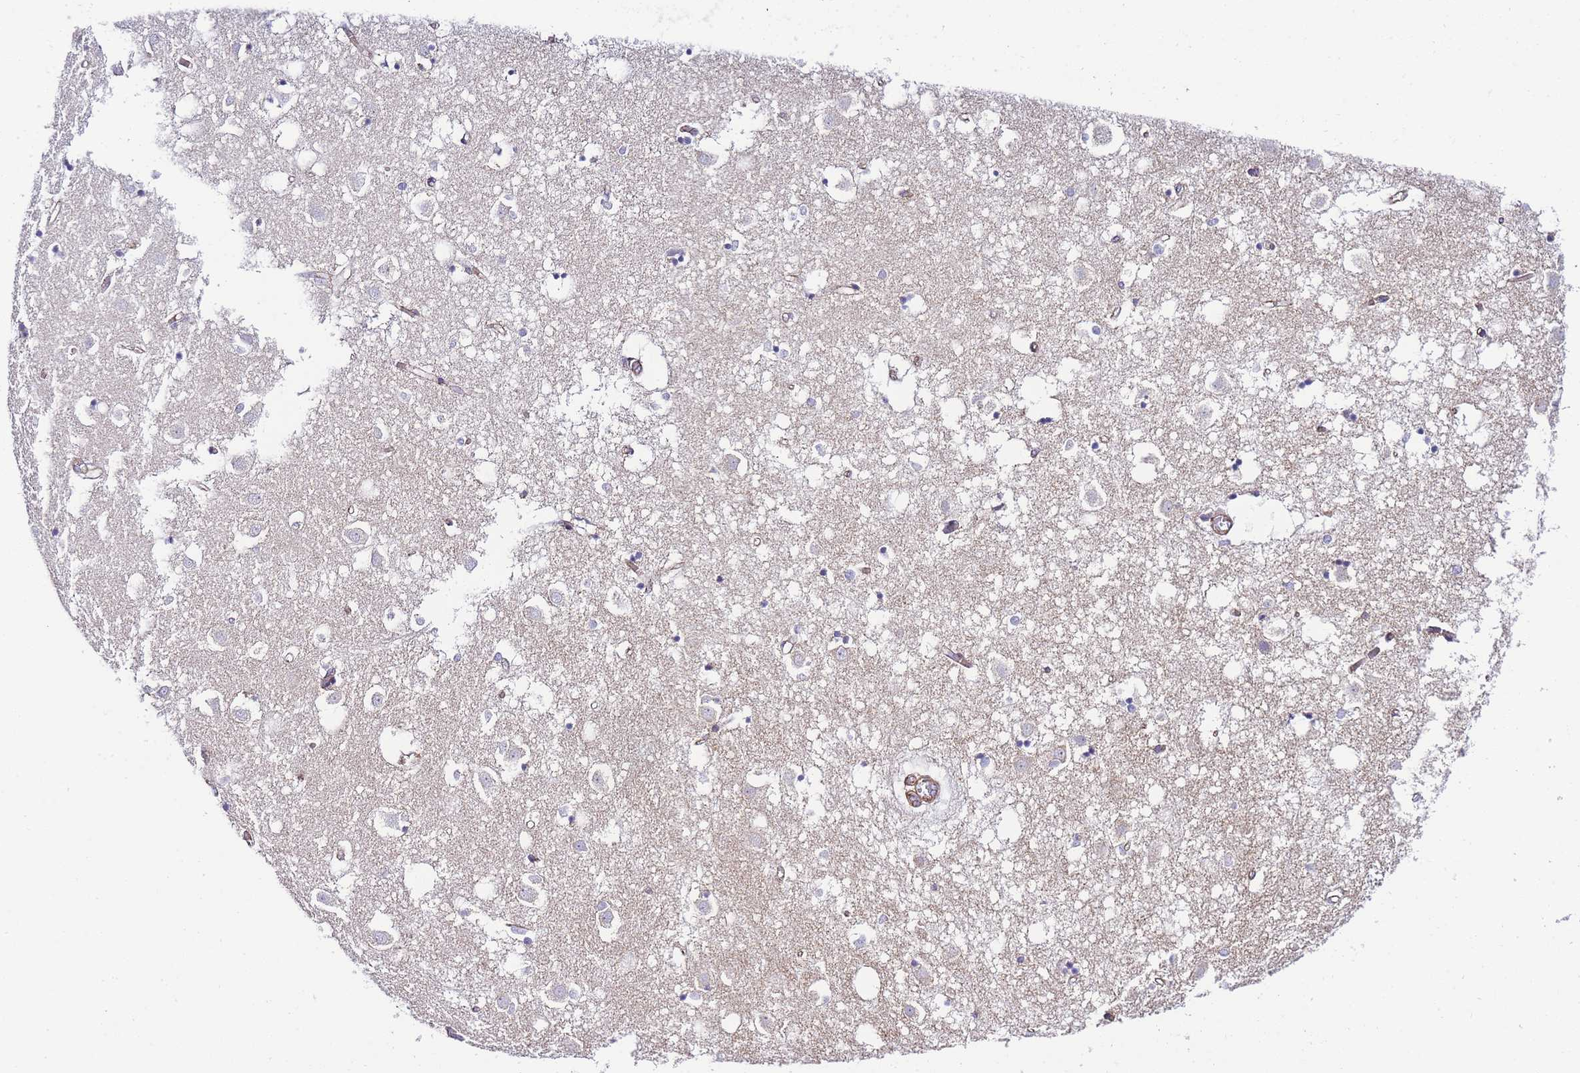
{"staining": {"intensity": "negative", "quantity": "none", "location": "none"}, "tissue": "caudate", "cell_type": "Glial cells", "image_type": "normal", "snomed": [{"axis": "morphology", "description": "Normal tissue, NOS"}, {"axis": "topography", "description": "Lateral ventricle wall"}], "caption": "Glial cells show no significant protein expression in normal caudate. Nuclei are stained in blue.", "gene": "PDCD7", "patient": {"sex": "male", "age": 70}}